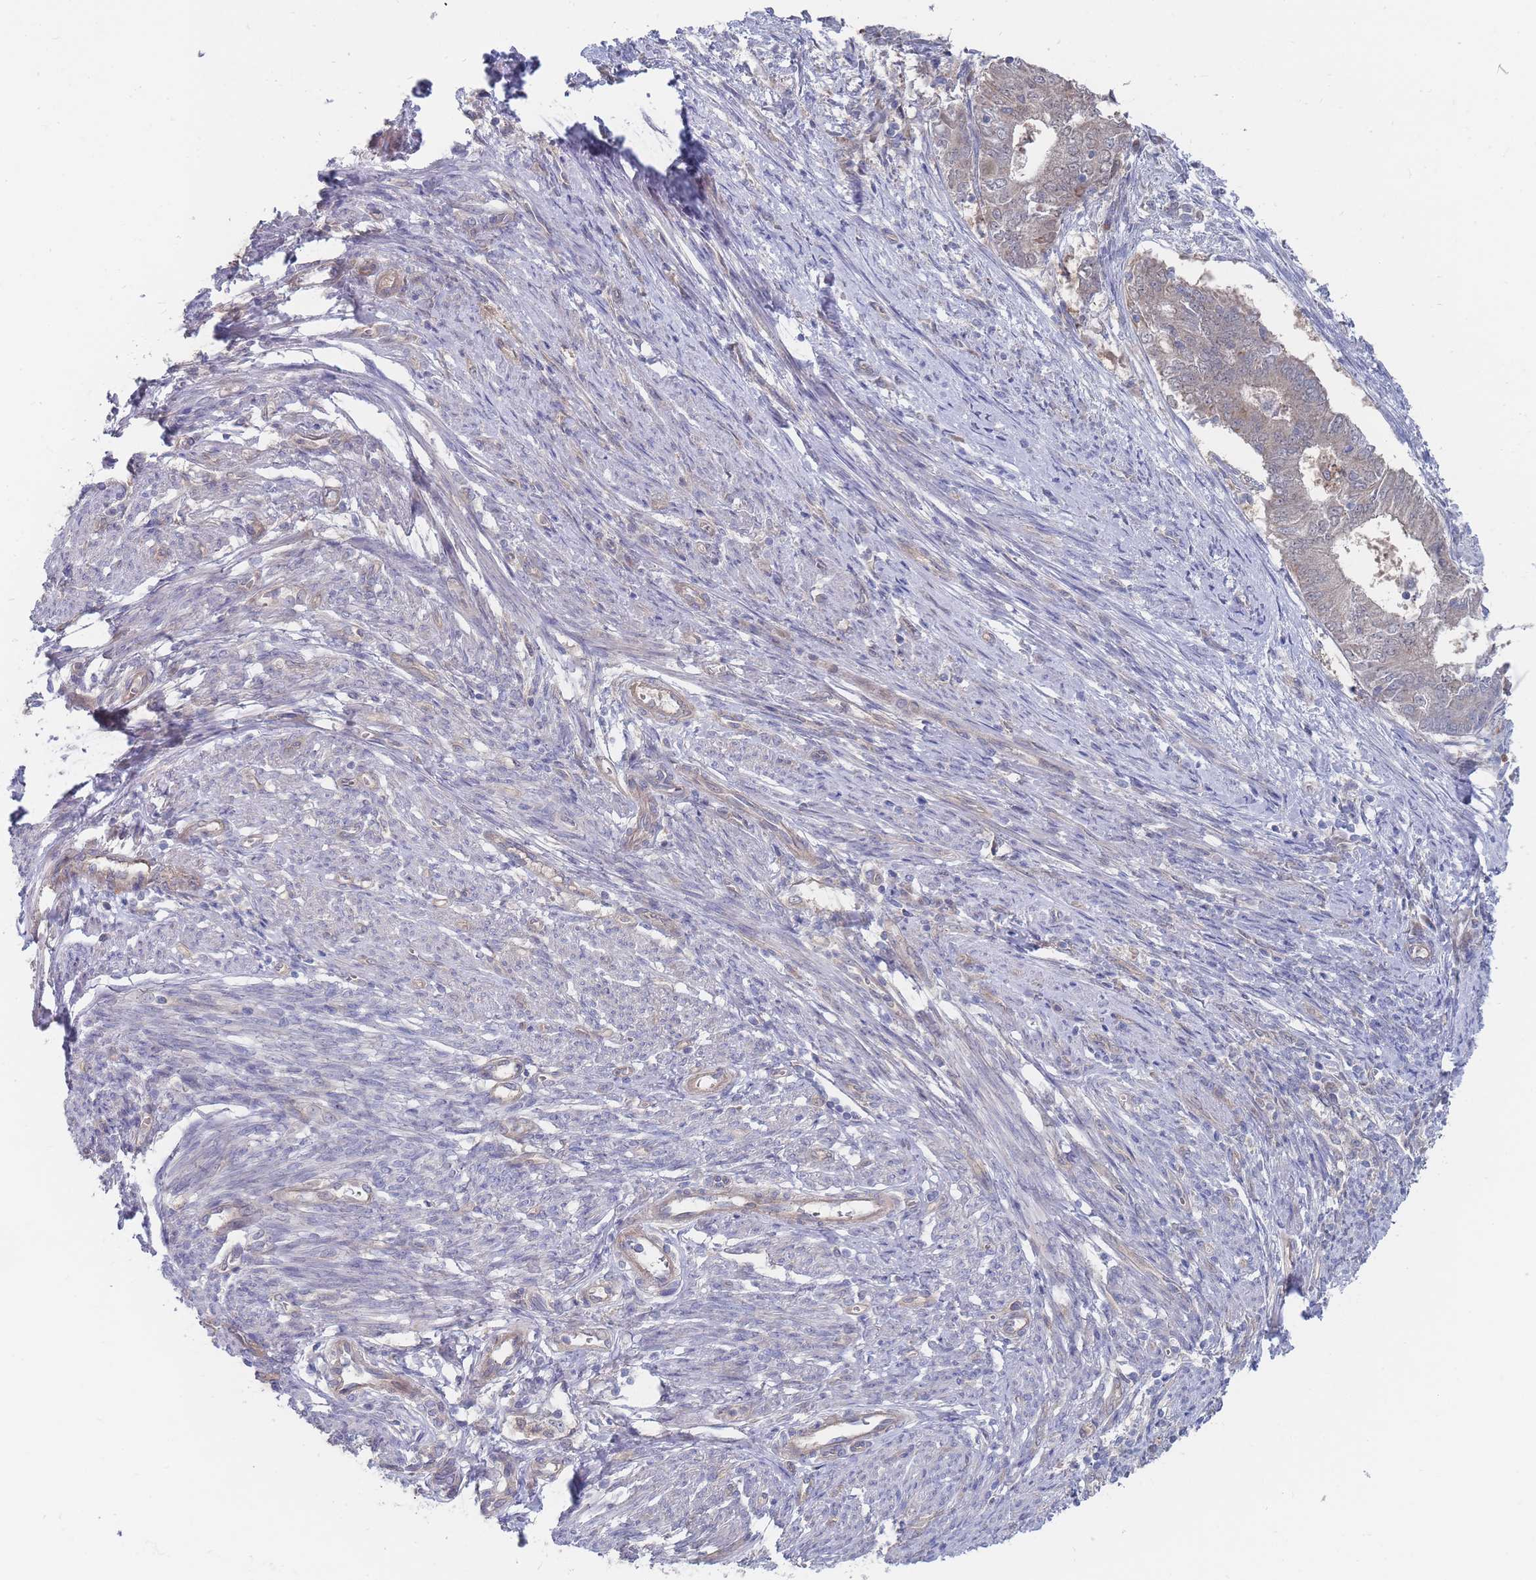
{"staining": {"intensity": "weak", "quantity": "25%-75%", "location": "cytoplasmic/membranous"}, "tissue": "endometrial cancer", "cell_type": "Tumor cells", "image_type": "cancer", "snomed": [{"axis": "morphology", "description": "Adenocarcinoma, NOS"}, {"axis": "topography", "description": "Endometrium"}], "caption": "Protein analysis of endometrial cancer (adenocarcinoma) tissue shows weak cytoplasmic/membranous expression in about 25%-75% of tumor cells. (IHC, brightfield microscopy, high magnification).", "gene": "NUB1", "patient": {"sex": "female", "age": 62}}